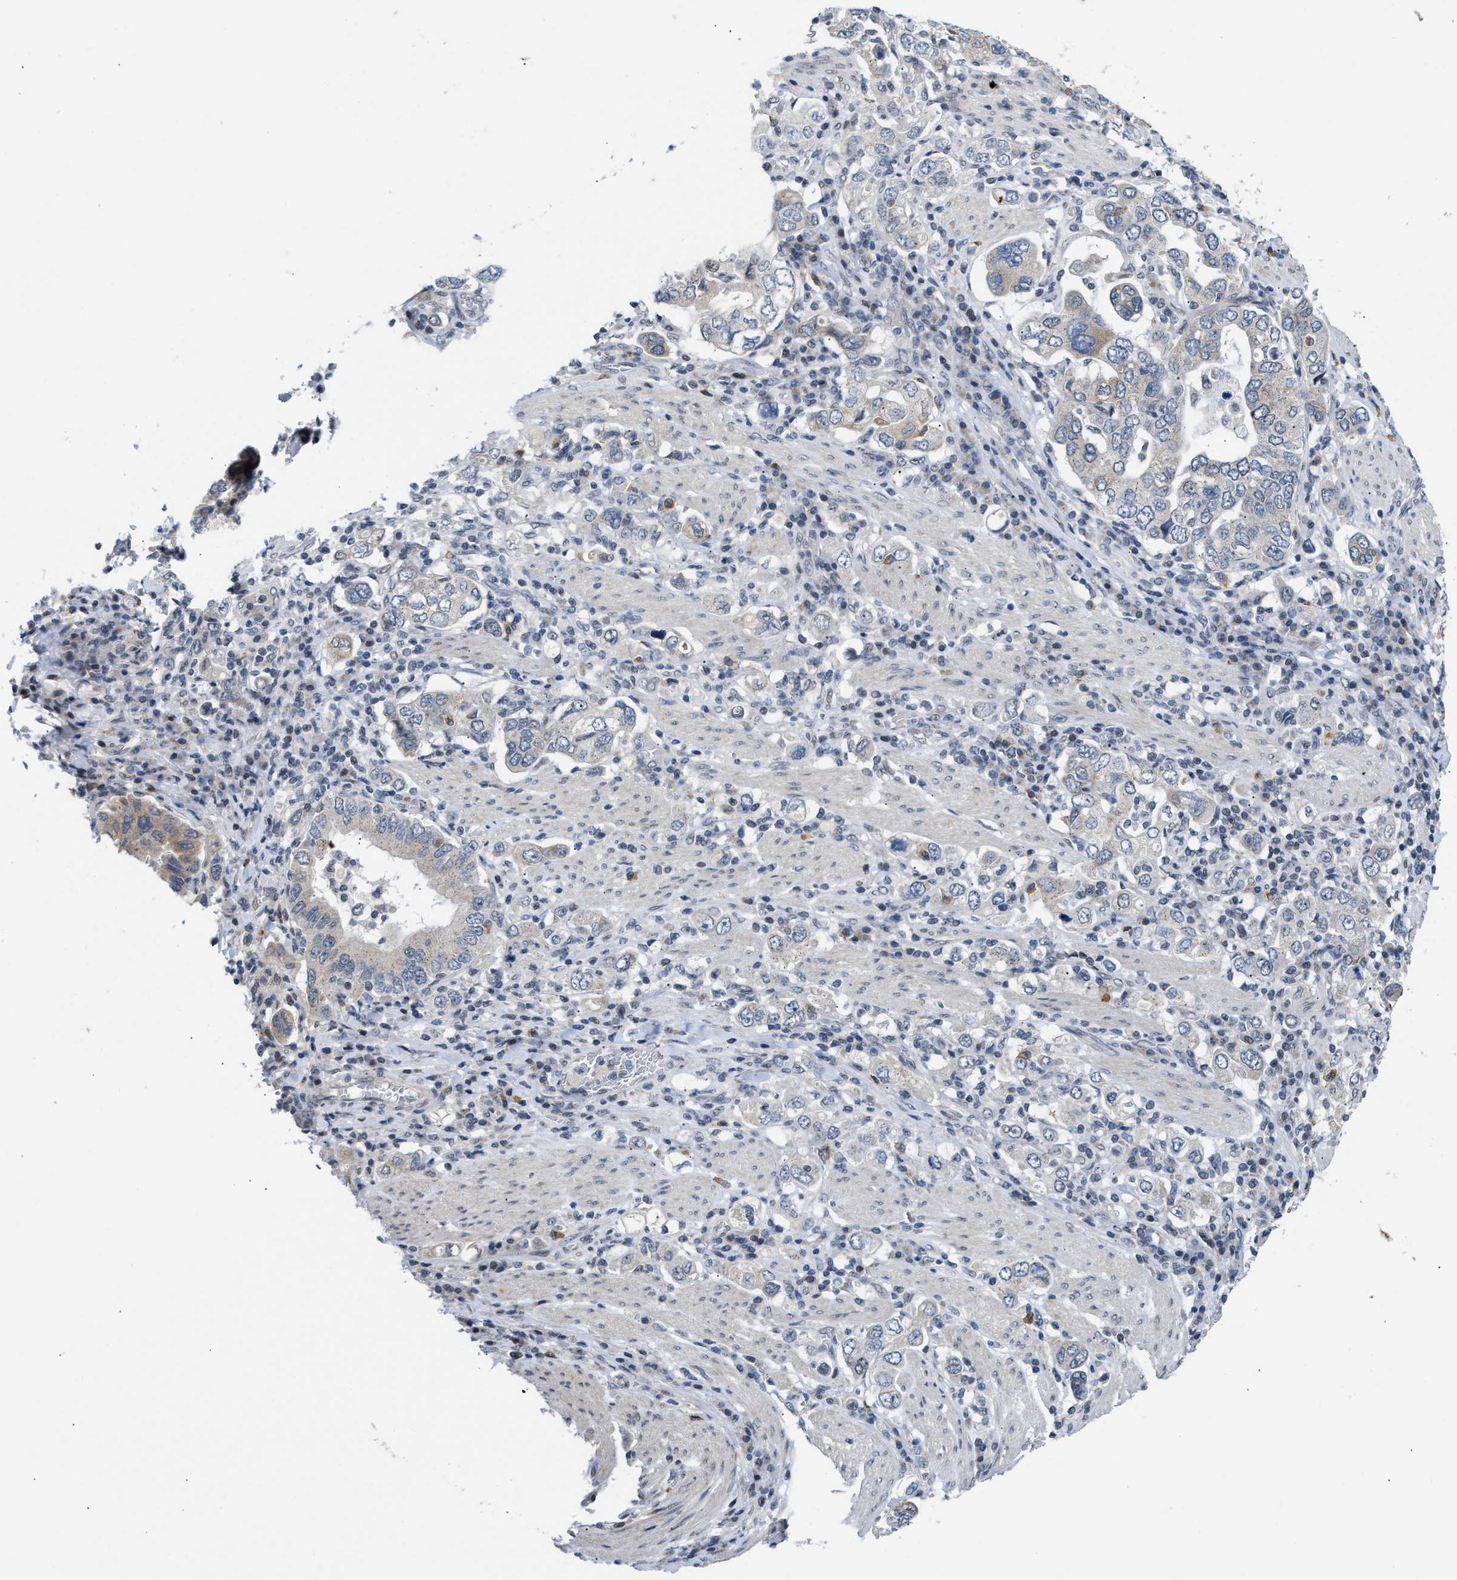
{"staining": {"intensity": "weak", "quantity": "<25%", "location": "cytoplasmic/membranous"}, "tissue": "stomach cancer", "cell_type": "Tumor cells", "image_type": "cancer", "snomed": [{"axis": "morphology", "description": "Adenocarcinoma, NOS"}, {"axis": "topography", "description": "Stomach, upper"}], "caption": "DAB immunohistochemical staining of stomach cancer shows no significant positivity in tumor cells.", "gene": "TXNRD3", "patient": {"sex": "male", "age": 62}}